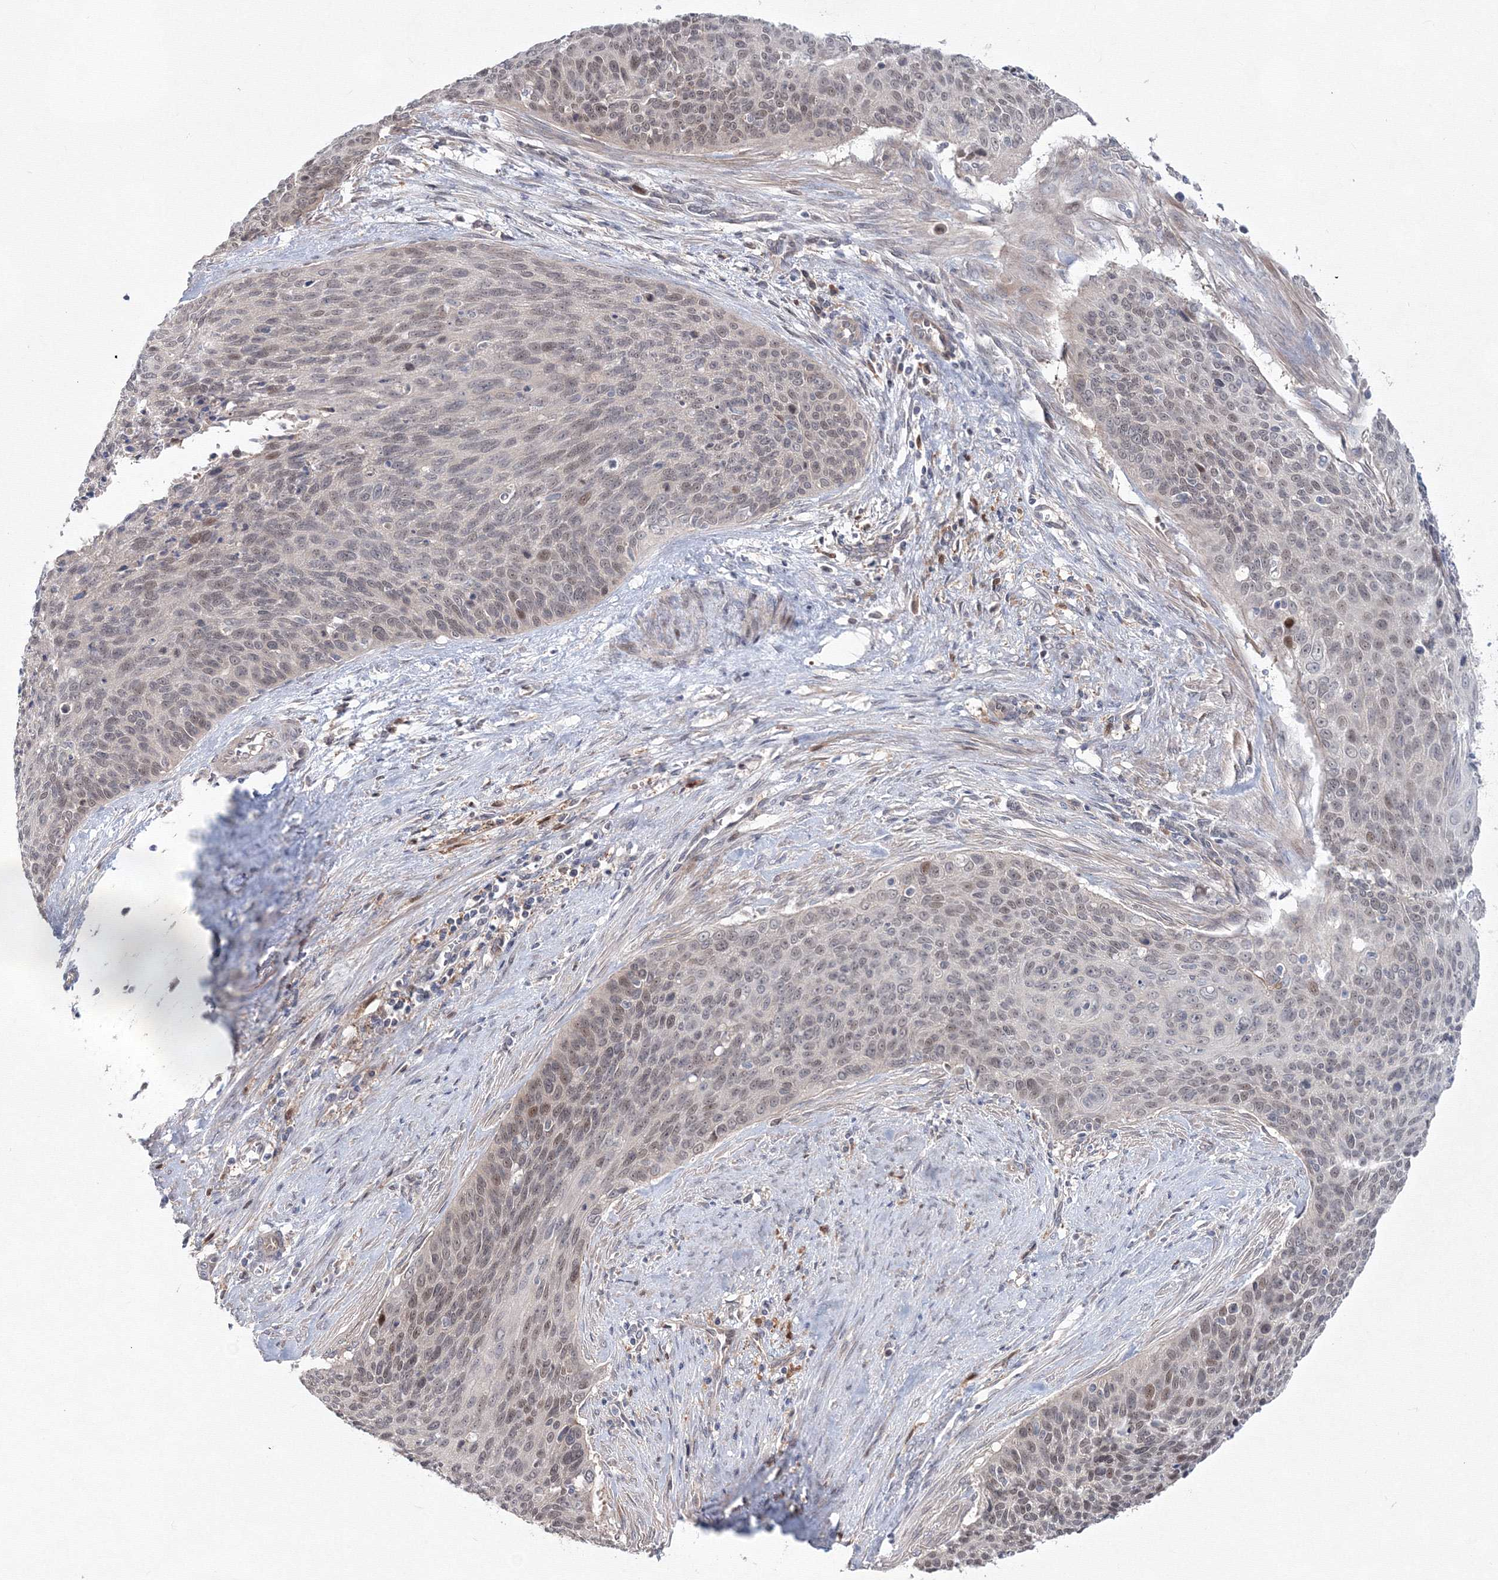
{"staining": {"intensity": "weak", "quantity": ">75%", "location": "nuclear"}, "tissue": "cervical cancer", "cell_type": "Tumor cells", "image_type": "cancer", "snomed": [{"axis": "morphology", "description": "Squamous cell carcinoma, NOS"}, {"axis": "topography", "description": "Cervix"}], "caption": "Approximately >75% of tumor cells in human cervical squamous cell carcinoma display weak nuclear protein expression as visualized by brown immunohistochemical staining.", "gene": "MKRN2", "patient": {"sex": "female", "age": 55}}